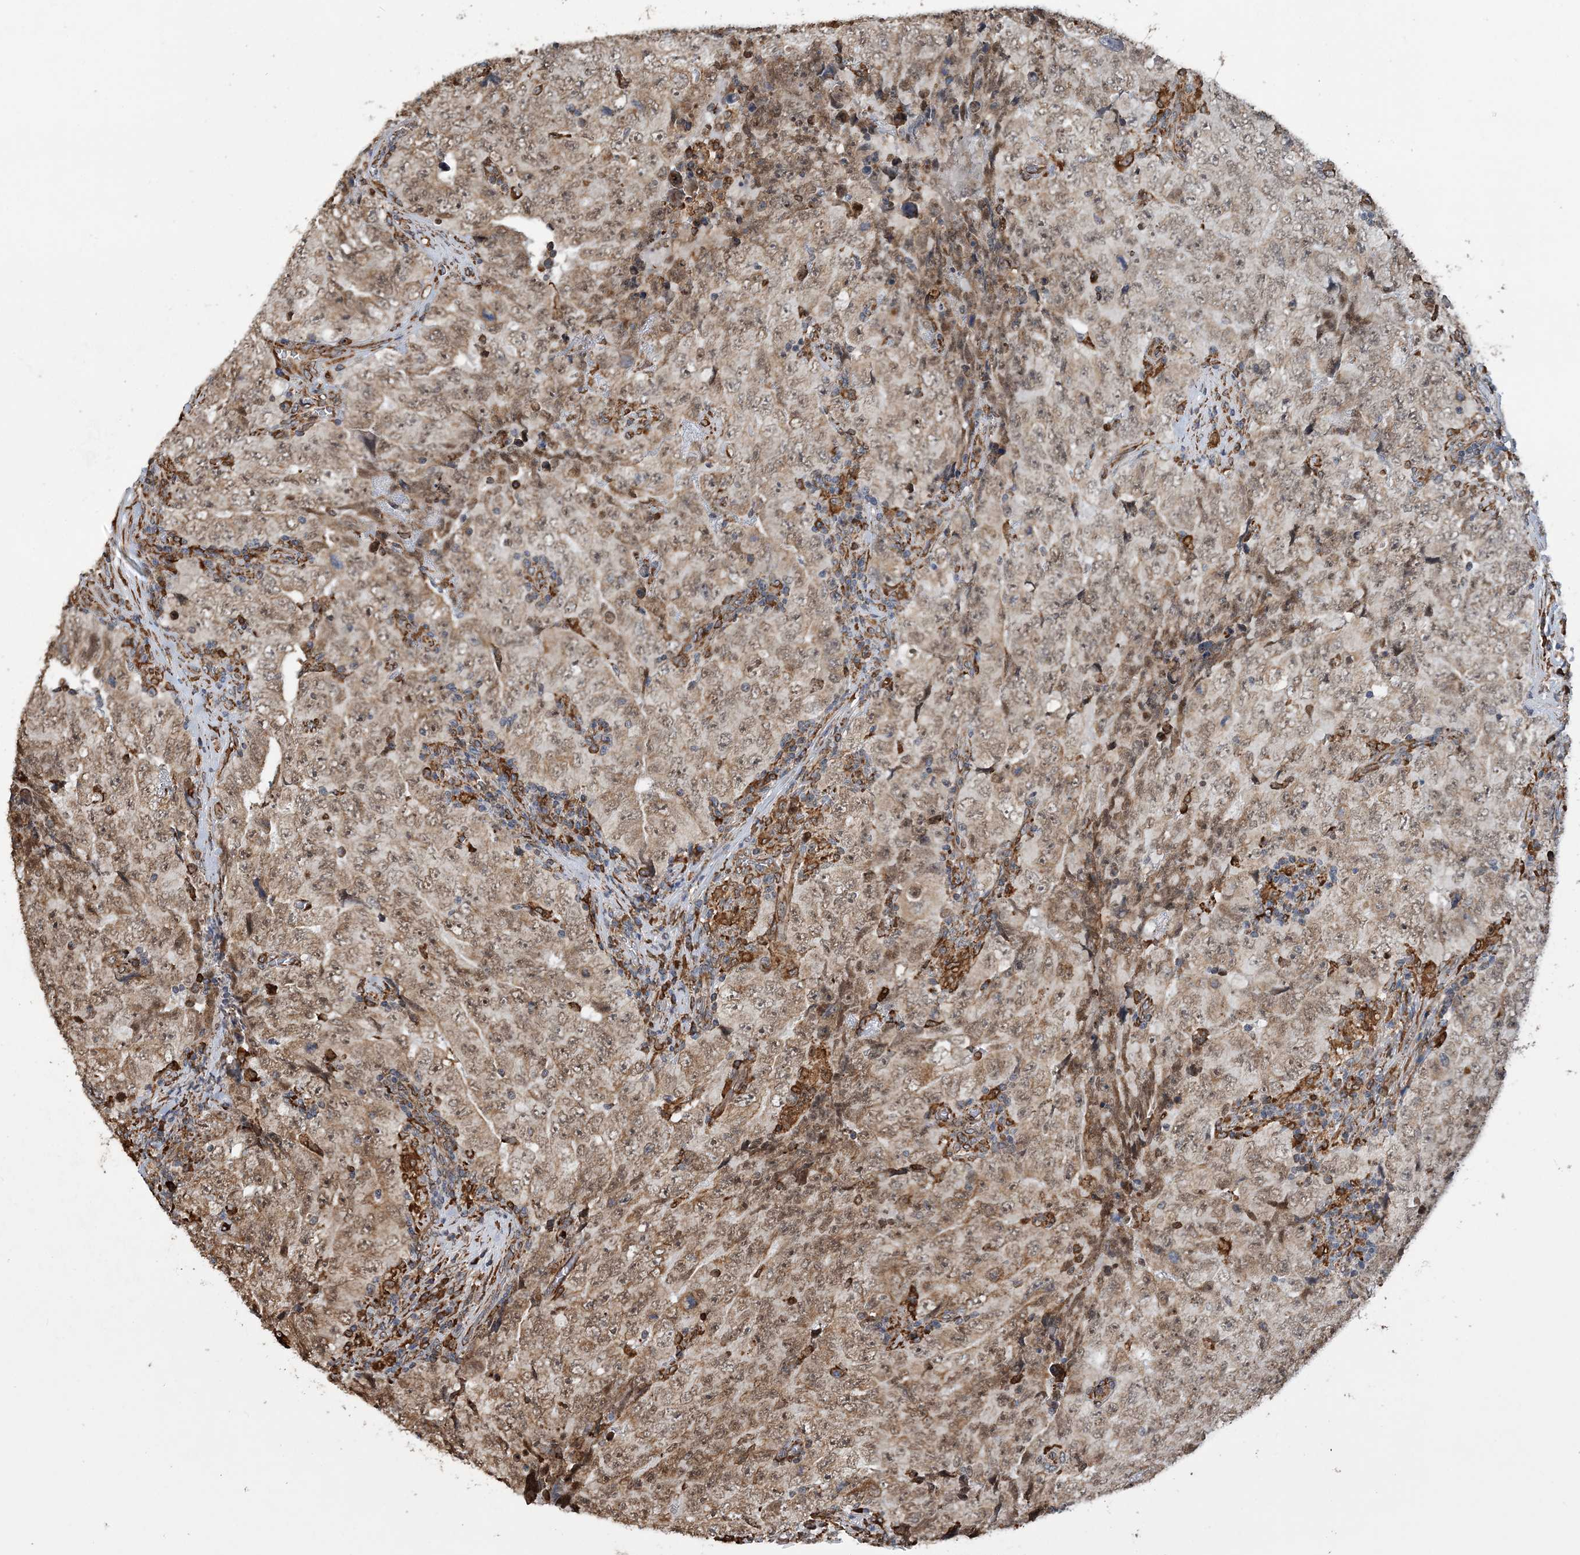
{"staining": {"intensity": "moderate", "quantity": ">75%", "location": "cytoplasmic/membranous,nuclear"}, "tissue": "testis cancer", "cell_type": "Tumor cells", "image_type": "cancer", "snomed": [{"axis": "morphology", "description": "Carcinoma, Embryonal, NOS"}, {"axis": "topography", "description": "Testis"}], "caption": "This is a histology image of immunohistochemistry (IHC) staining of testis cancer, which shows moderate expression in the cytoplasmic/membranous and nuclear of tumor cells.", "gene": "WDR12", "patient": {"sex": "male", "age": 26}}